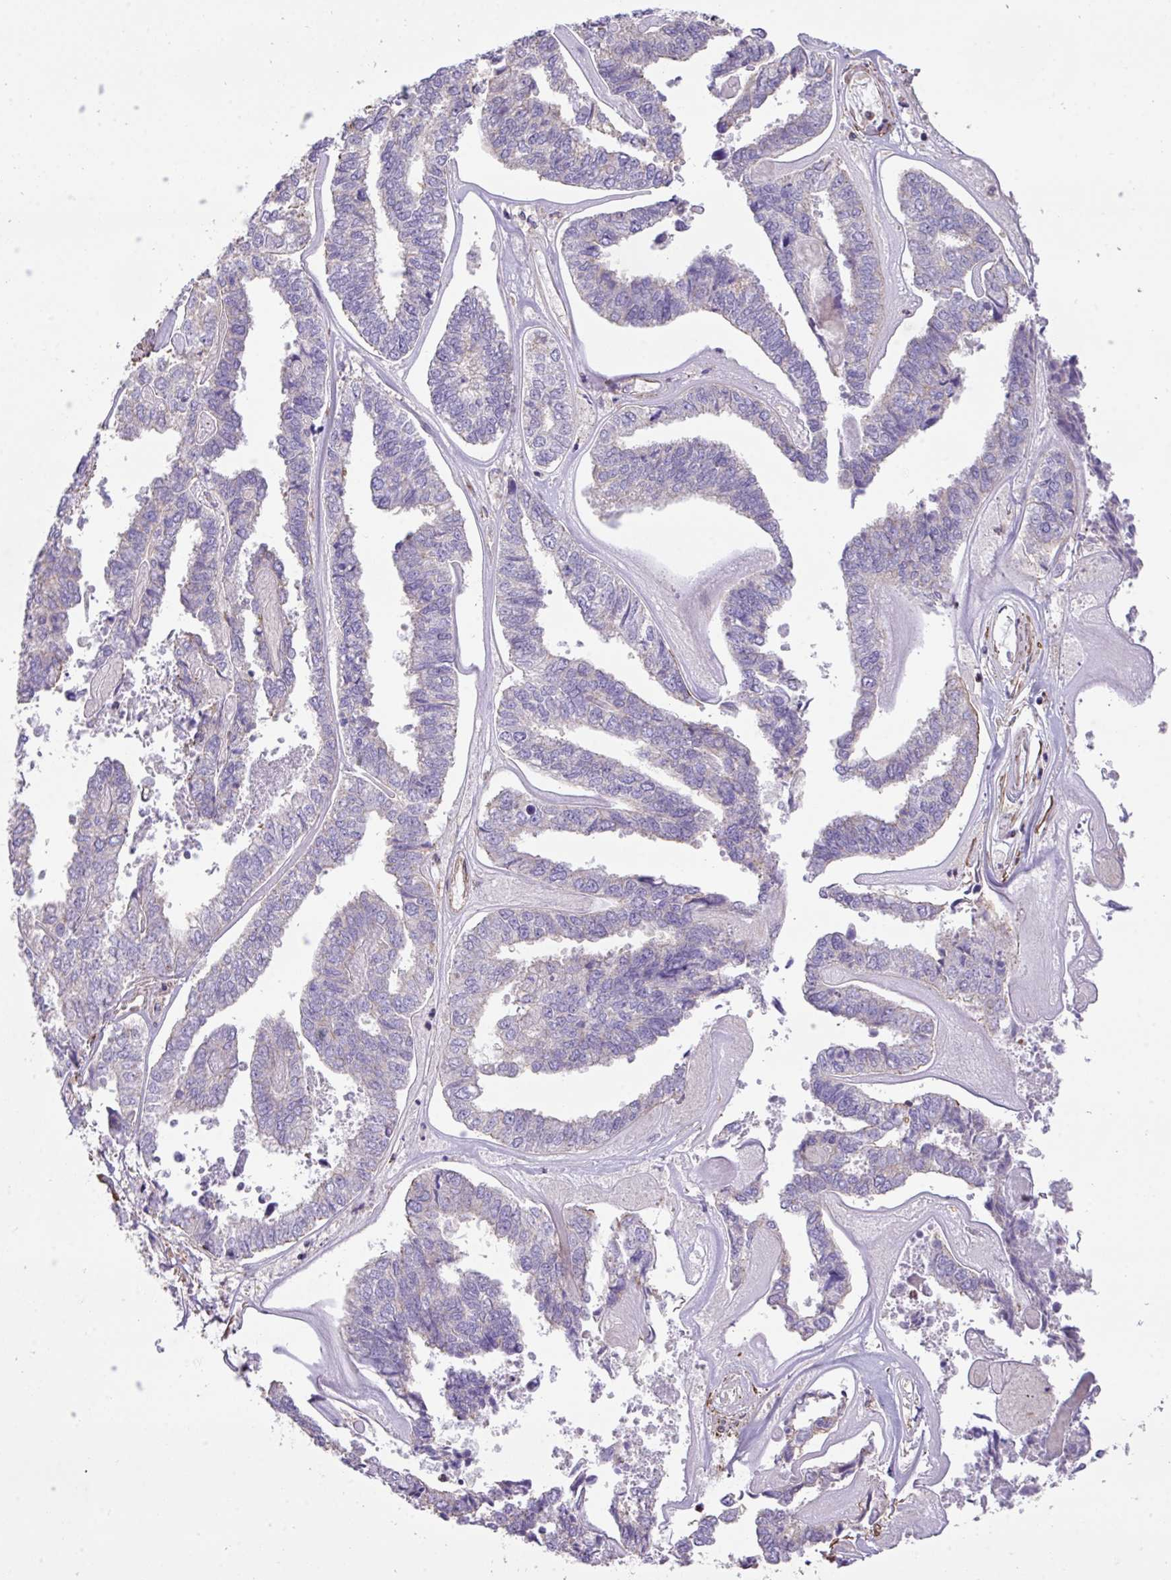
{"staining": {"intensity": "negative", "quantity": "none", "location": "none"}, "tissue": "endometrial cancer", "cell_type": "Tumor cells", "image_type": "cancer", "snomed": [{"axis": "morphology", "description": "Adenocarcinoma, NOS"}, {"axis": "topography", "description": "Endometrium"}], "caption": "DAB immunohistochemical staining of human endometrial adenocarcinoma displays no significant positivity in tumor cells.", "gene": "LRRC41", "patient": {"sex": "female", "age": 73}}